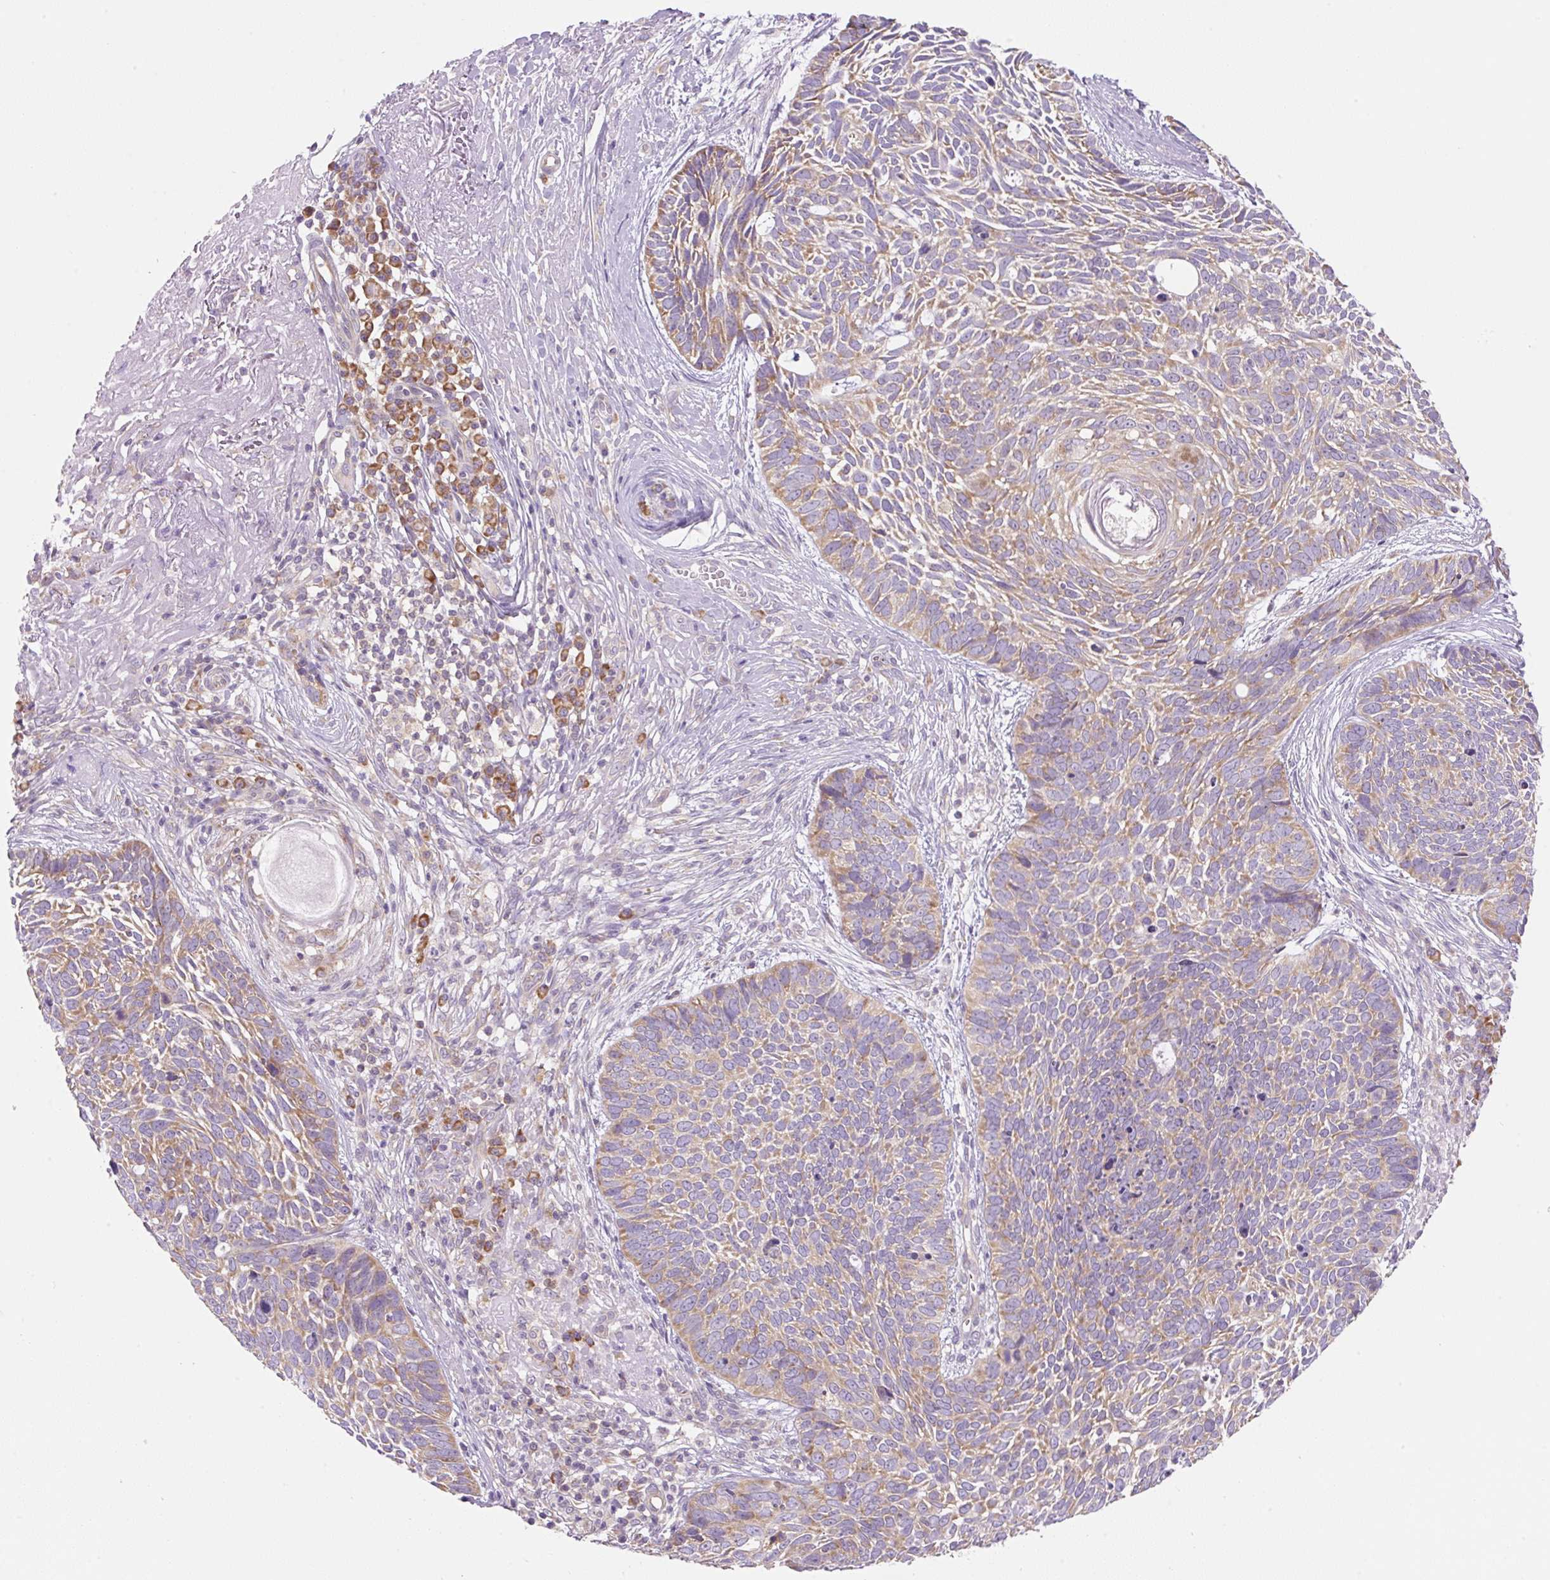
{"staining": {"intensity": "weak", "quantity": ">75%", "location": "cytoplasmic/membranous"}, "tissue": "skin cancer", "cell_type": "Tumor cells", "image_type": "cancer", "snomed": [{"axis": "morphology", "description": "Basal cell carcinoma"}, {"axis": "topography", "description": "Skin"}, {"axis": "topography", "description": "Skin of face"}], "caption": "An immunohistochemistry (IHC) micrograph of neoplastic tissue is shown. Protein staining in brown highlights weak cytoplasmic/membranous positivity in skin cancer (basal cell carcinoma) within tumor cells. (Stains: DAB (3,3'-diaminobenzidine) in brown, nuclei in blue, Microscopy: brightfield microscopy at high magnification).", "gene": "RPL18A", "patient": {"sex": "female", "age": 95}}